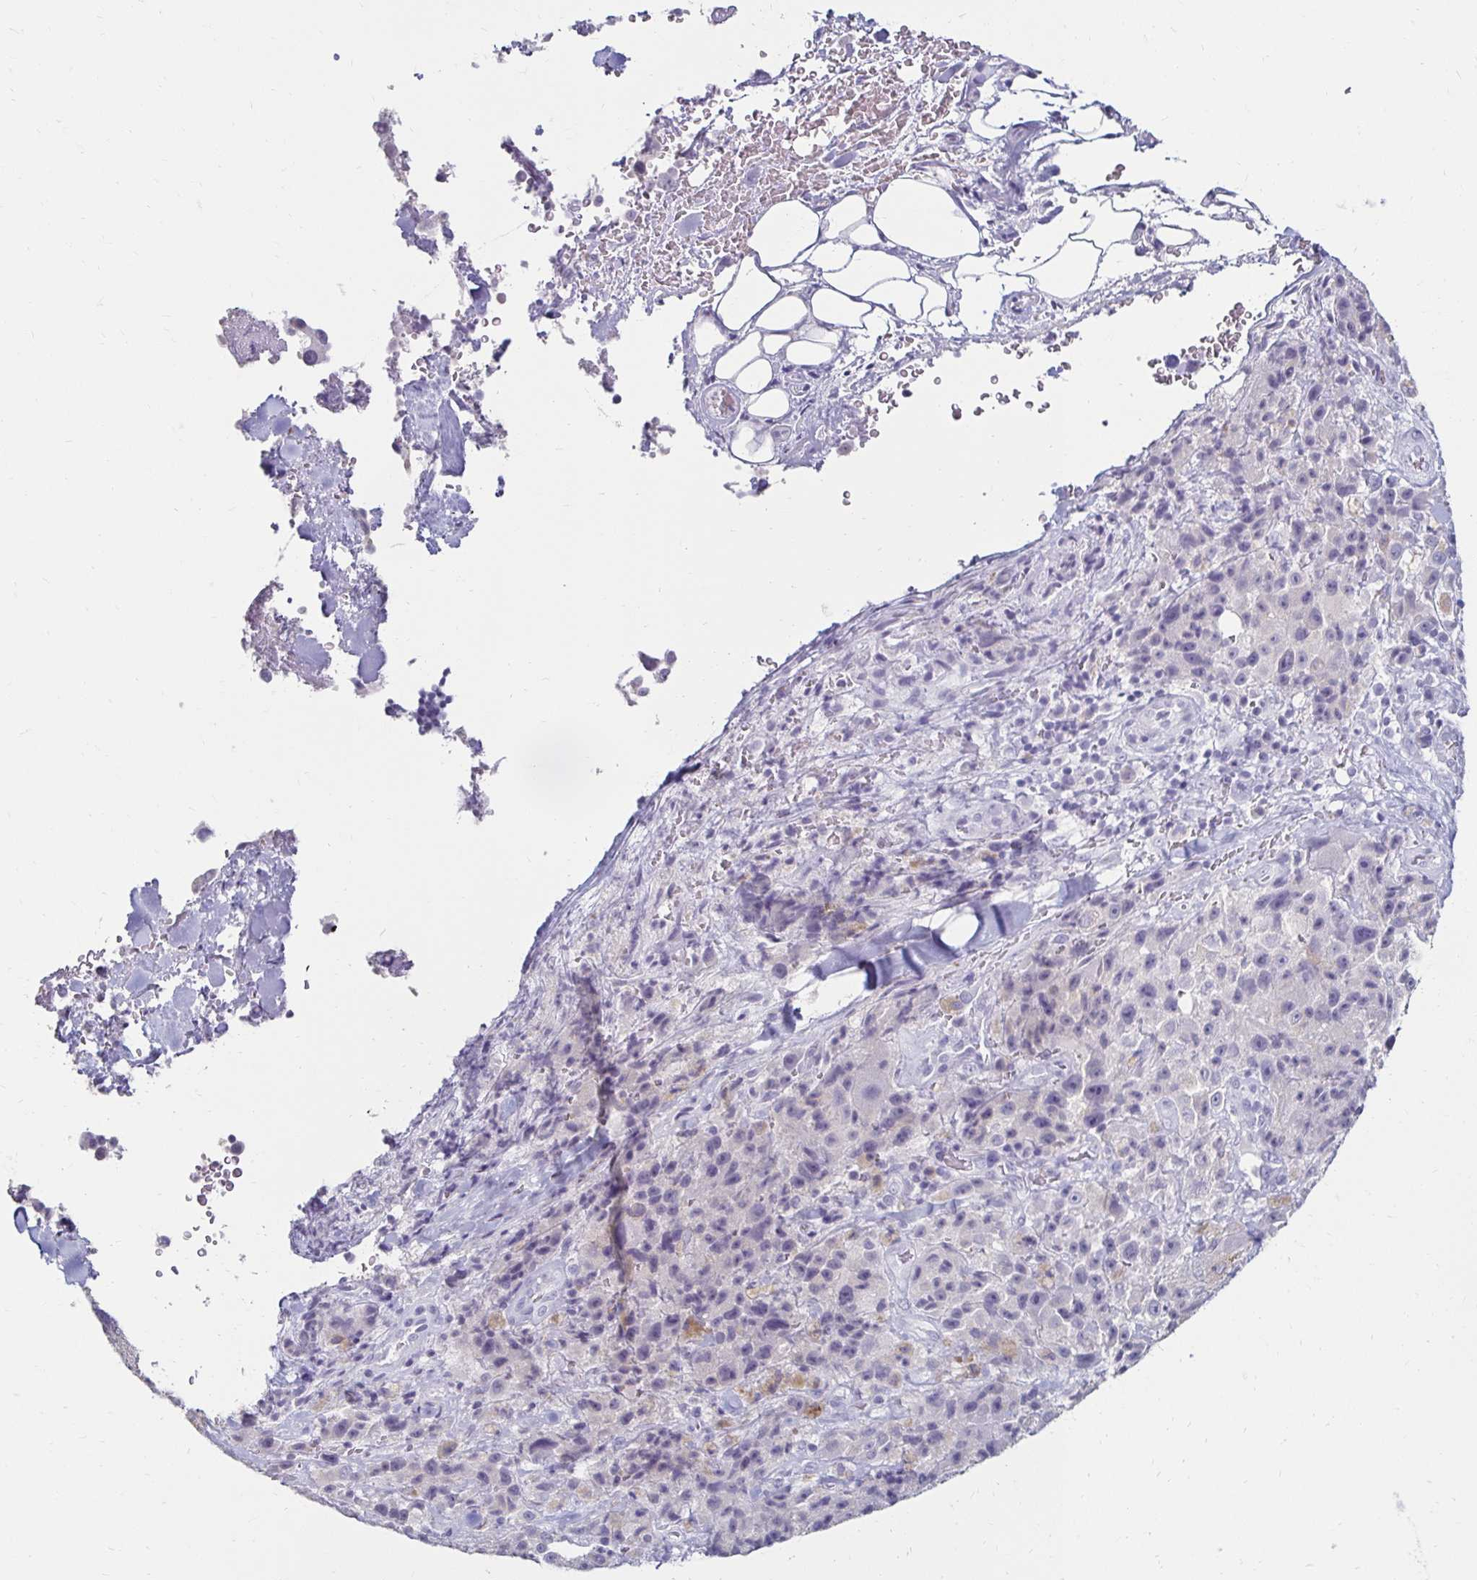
{"staining": {"intensity": "negative", "quantity": "none", "location": "none"}, "tissue": "melanoma", "cell_type": "Tumor cells", "image_type": "cancer", "snomed": [{"axis": "morphology", "description": "Malignant melanoma, Metastatic site"}, {"axis": "topography", "description": "Lymph node"}], "caption": "An image of melanoma stained for a protein demonstrates no brown staining in tumor cells.", "gene": "TOMM34", "patient": {"sex": "male", "age": 62}}